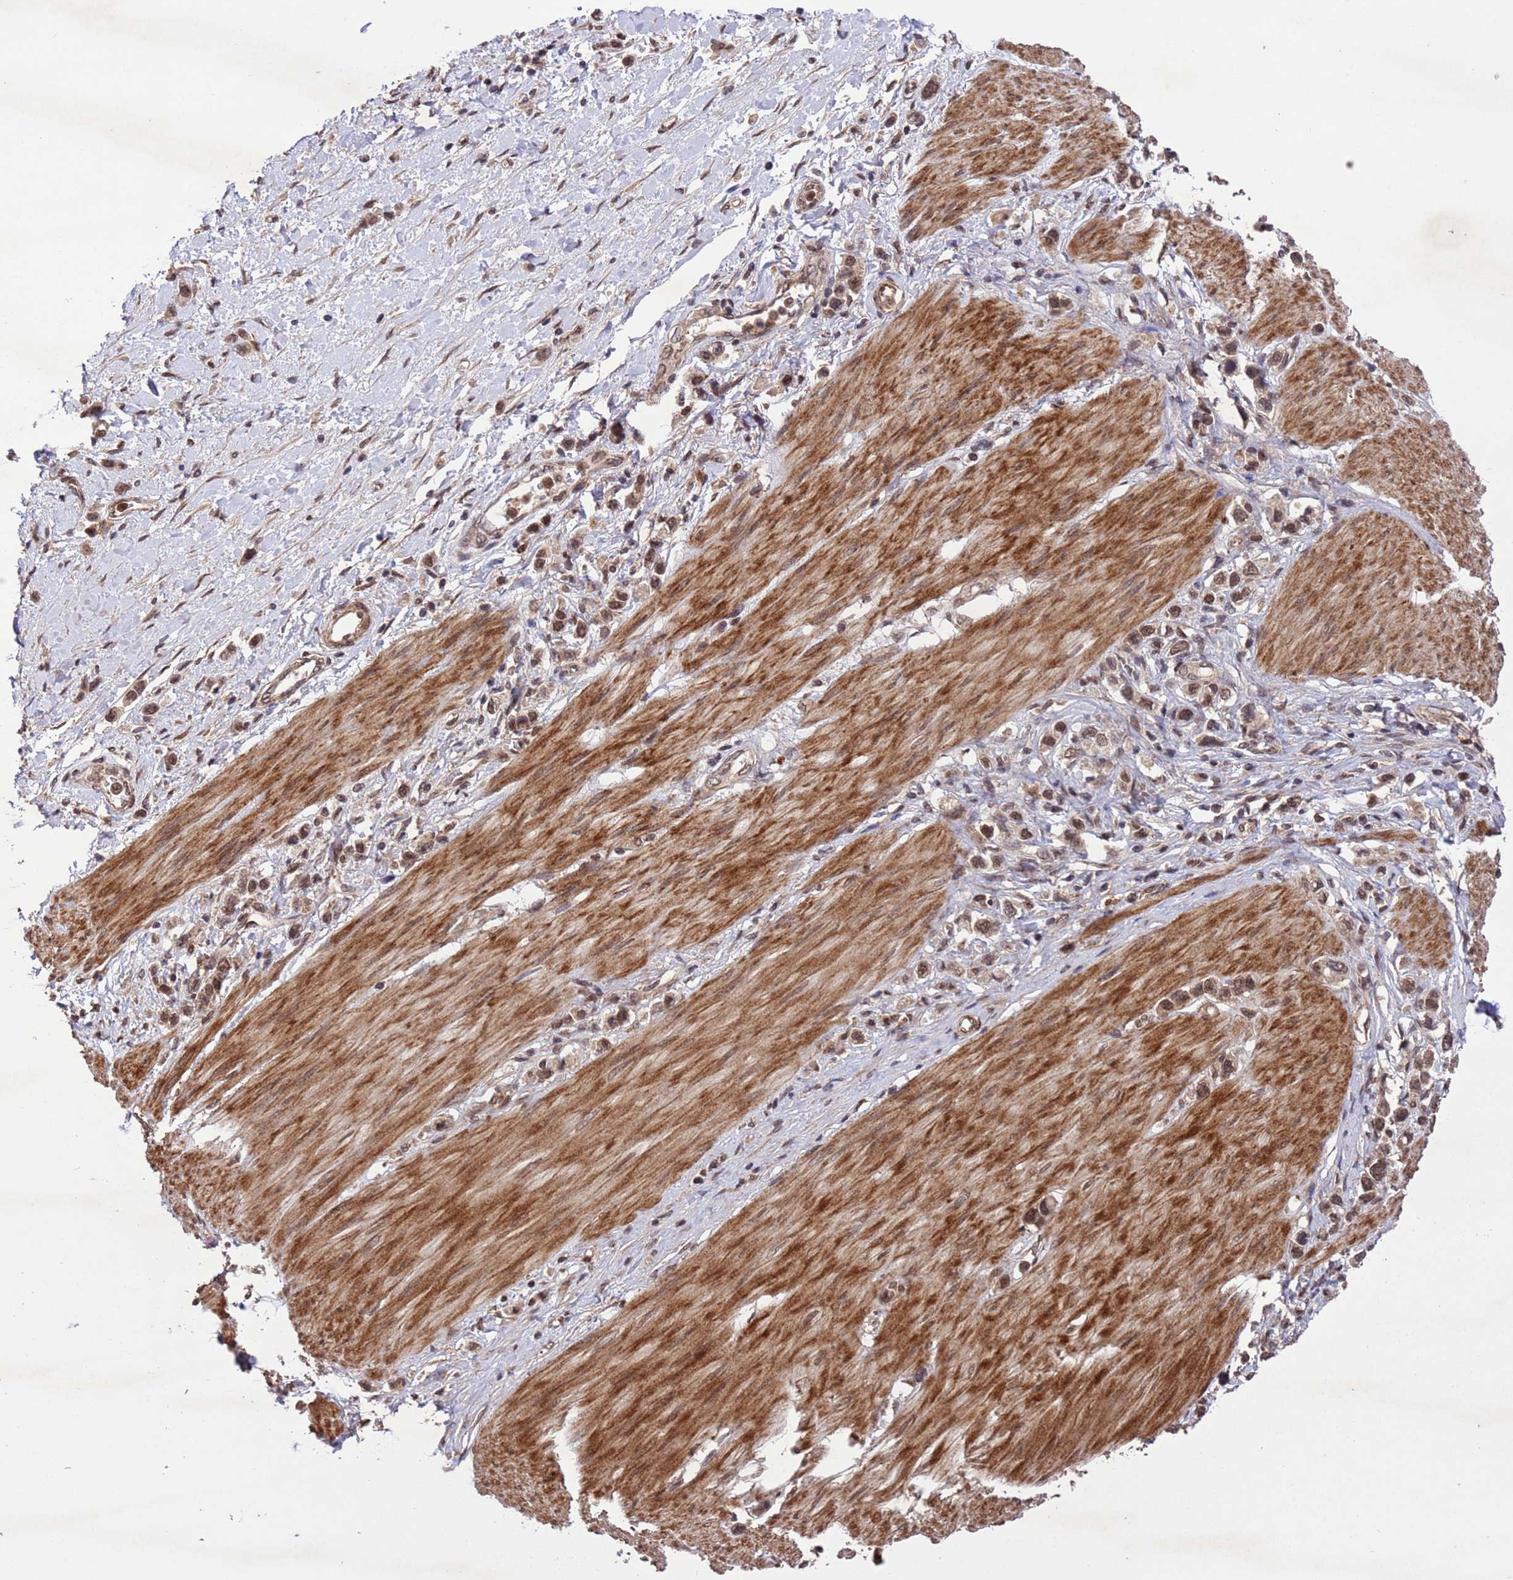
{"staining": {"intensity": "moderate", "quantity": ">75%", "location": "nuclear"}, "tissue": "stomach cancer", "cell_type": "Tumor cells", "image_type": "cancer", "snomed": [{"axis": "morphology", "description": "Normal tissue, NOS"}, {"axis": "morphology", "description": "Adenocarcinoma, NOS"}, {"axis": "topography", "description": "Stomach, upper"}, {"axis": "topography", "description": "Stomach"}], "caption": "Stomach cancer stained with immunohistochemistry (IHC) demonstrates moderate nuclear staining in approximately >75% of tumor cells. The protein is stained brown, and the nuclei are stained in blue (DAB (3,3'-diaminobenzidine) IHC with brightfield microscopy, high magnification).", "gene": "VSTM4", "patient": {"sex": "female", "age": 65}}